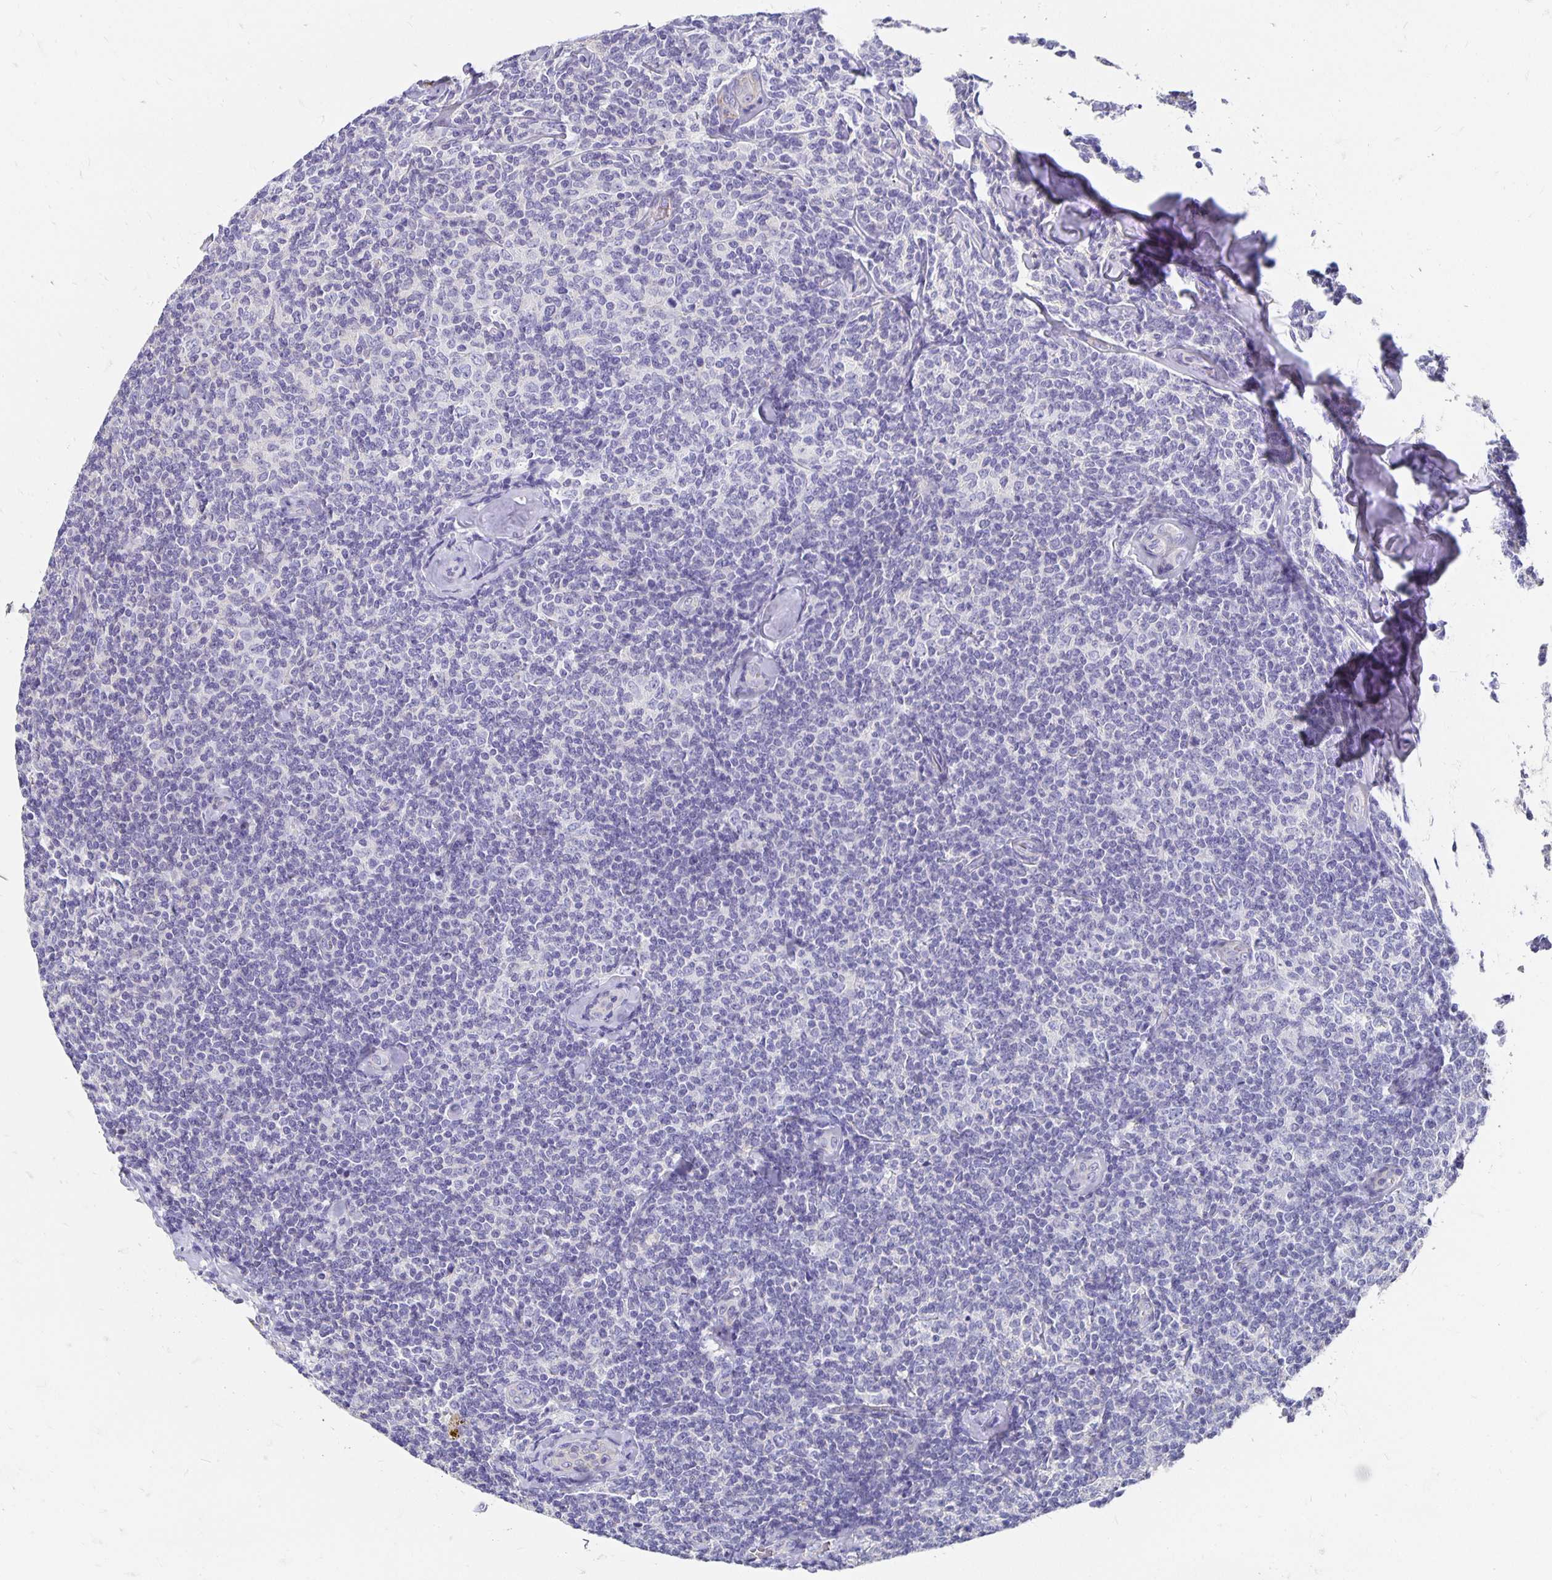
{"staining": {"intensity": "negative", "quantity": "none", "location": "none"}, "tissue": "lymphoma", "cell_type": "Tumor cells", "image_type": "cancer", "snomed": [{"axis": "morphology", "description": "Malignant lymphoma, non-Hodgkin's type, Low grade"}, {"axis": "topography", "description": "Lymph node"}], "caption": "This micrograph is of malignant lymphoma, non-Hodgkin's type (low-grade) stained with IHC to label a protein in brown with the nuclei are counter-stained blue. There is no expression in tumor cells. The staining was performed using DAB (3,3'-diaminobenzidine) to visualize the protein expression in brown, while the nuclei were stained in blue with hematoxylin (Magnification: 20x).", "gene": "APOB", "patient": {"sex": "female", "age": 56}}